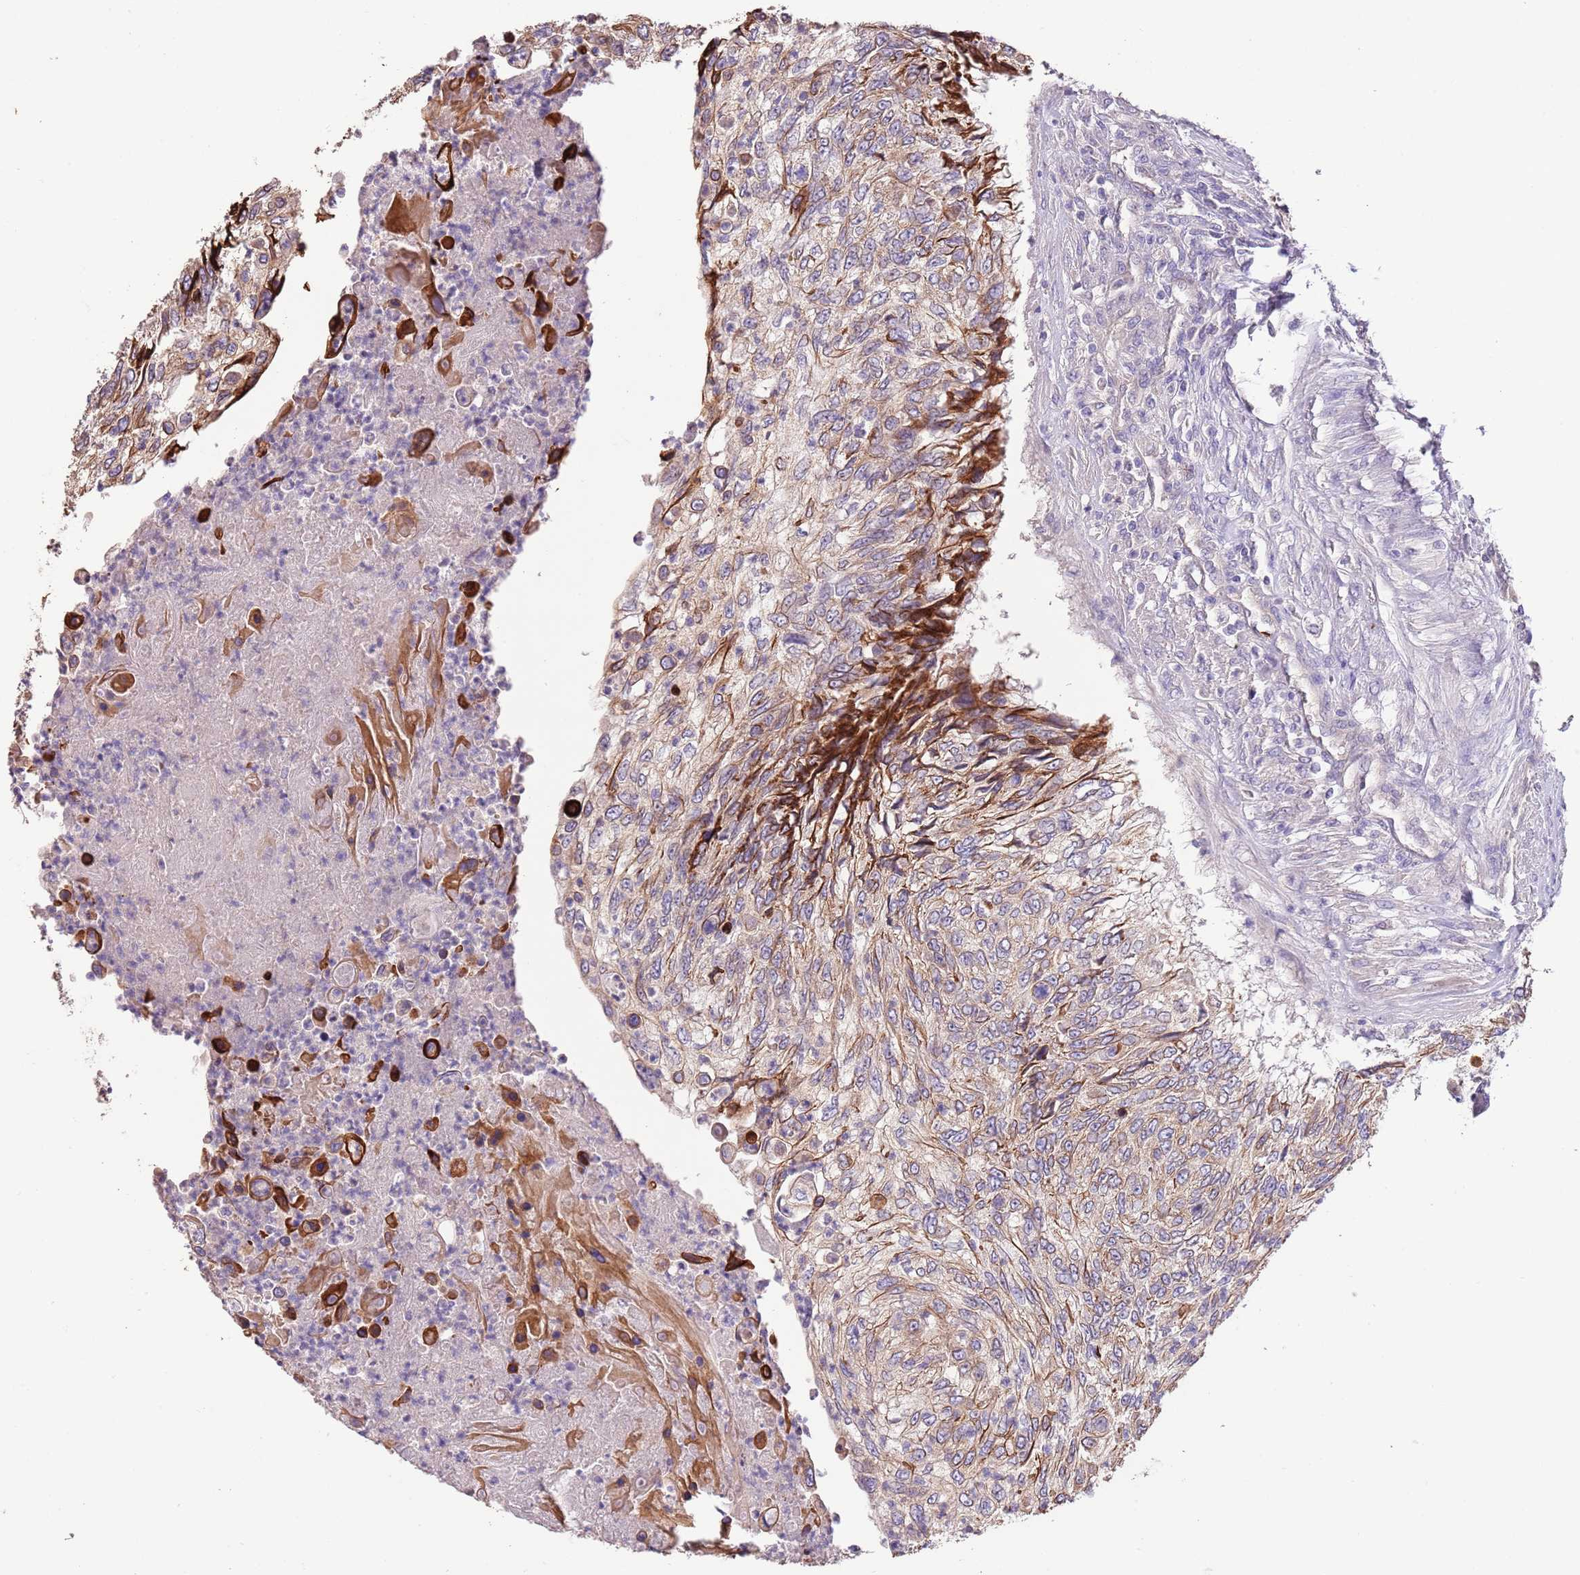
{"staining": {"intensity": "moderate", "quantity": ">75%", "location": "cytoplasmic/membranous"}, "tissue": "urothelial cancer", "cell_type": "Tumor cells", "image_type": "cancer", "snomed": [{"axis": "morphology", "description": "Urothelial carcinoma, High grade"}, {"axis": "topography", "description": "Urinary bladder"}], "caption": "Urothelial carcinoma (high-grade) stained for a protein displays moderate cytoplasmic/membranous positivity in tumor cells.", "gene": "ZNF658", "patient": {"sex": "female", "age": 60}}